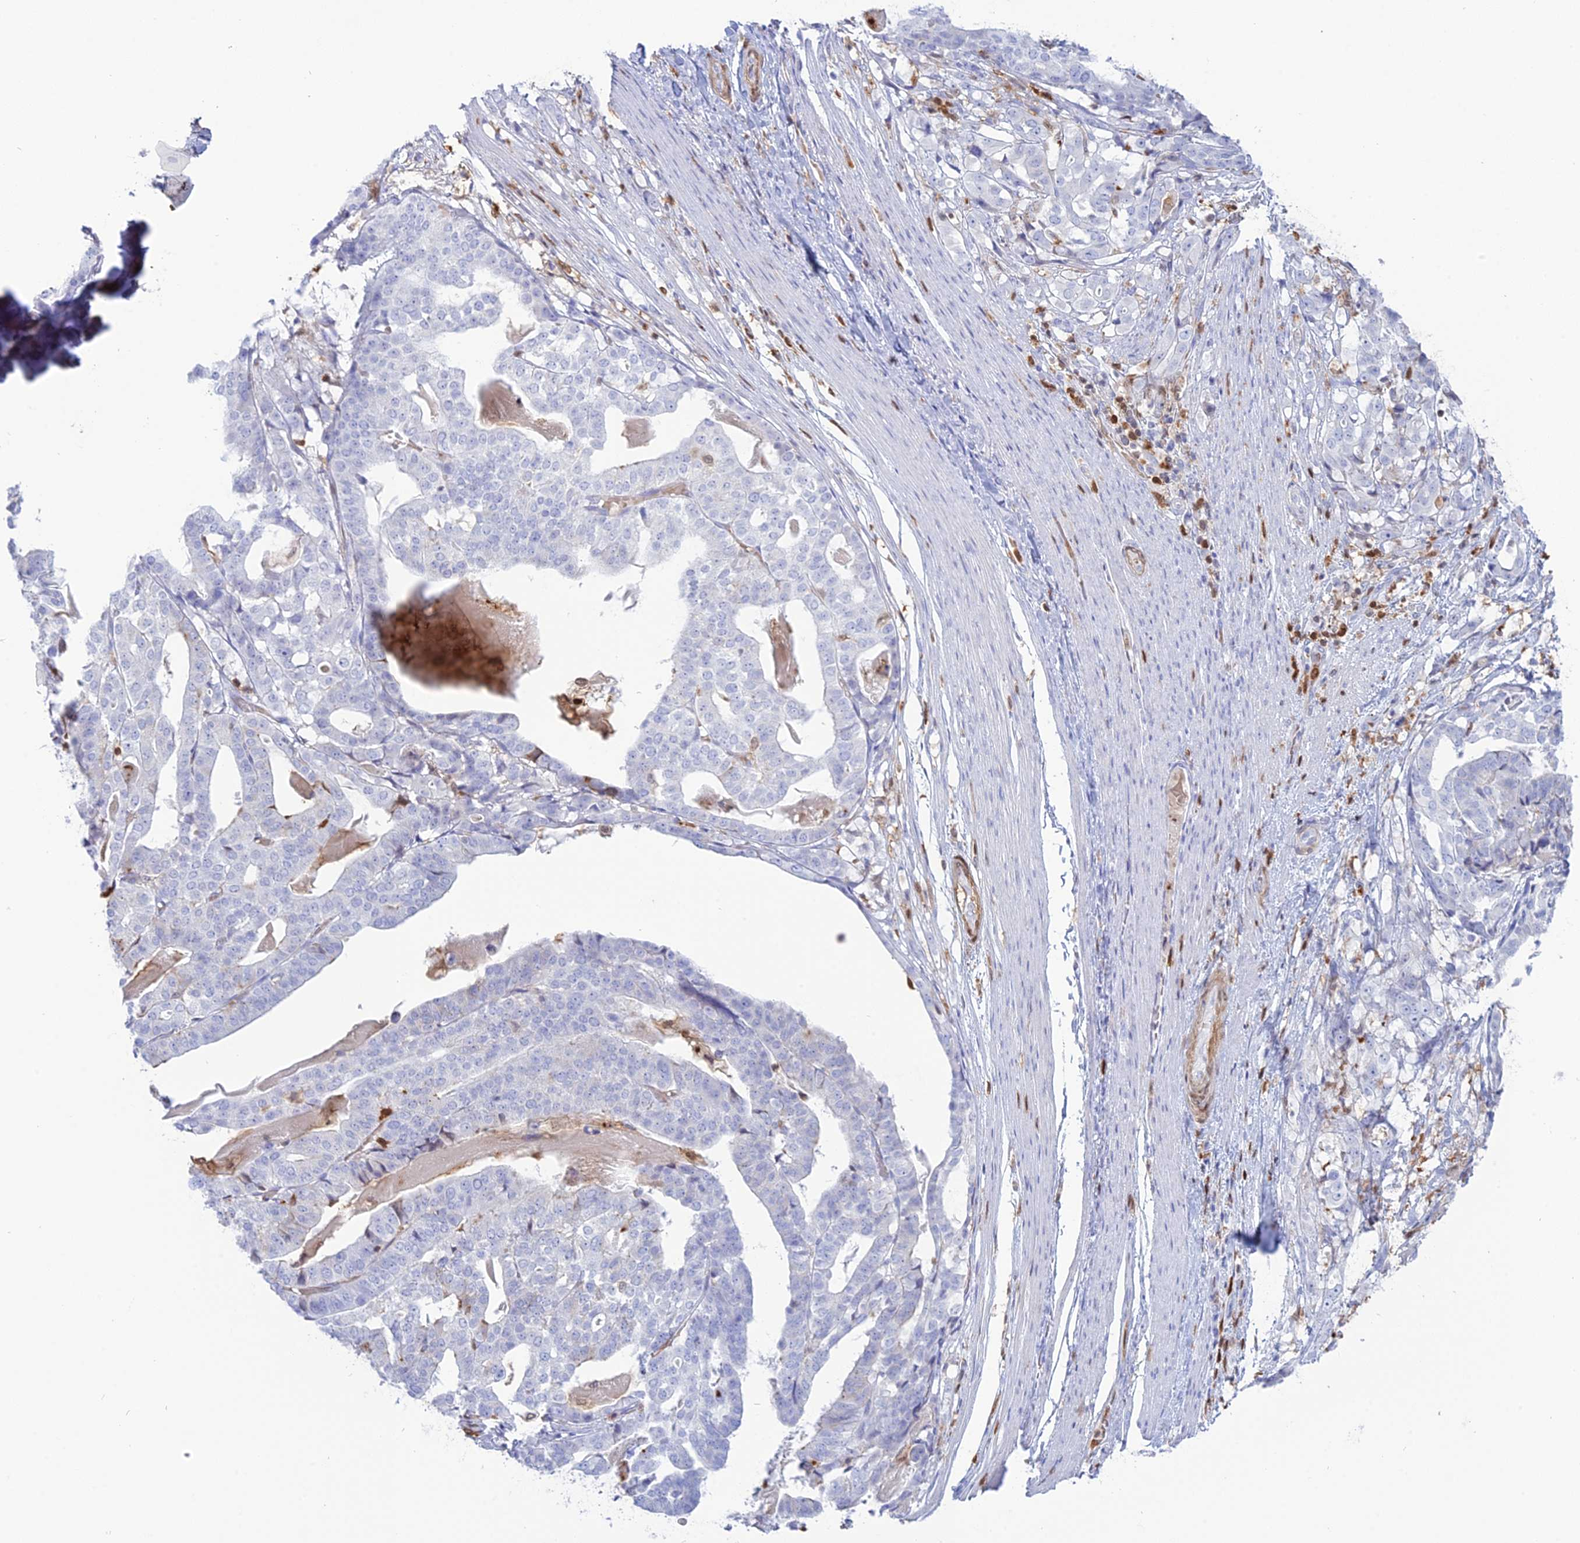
{"staining": {"intensity": "negative", "quantity": "none", "location": "none"}, "tissue": "stomach cancer", "cell_type": "Tumor cells", "image_type": "cancer", "snomed": [{"axis": "morphology", "description": "Adenocarcinoma, NOS"}, {"axis": "topography", "description": "Stomach"}], "caption": "A high-resolution image shows immunohistochemistry staining of stomach cancer (adenocarcinoma), which demonstrates no significant expression in tumor cells.", "gene": "PGBD4", "patient": {"sex": "male", "age": 48}}